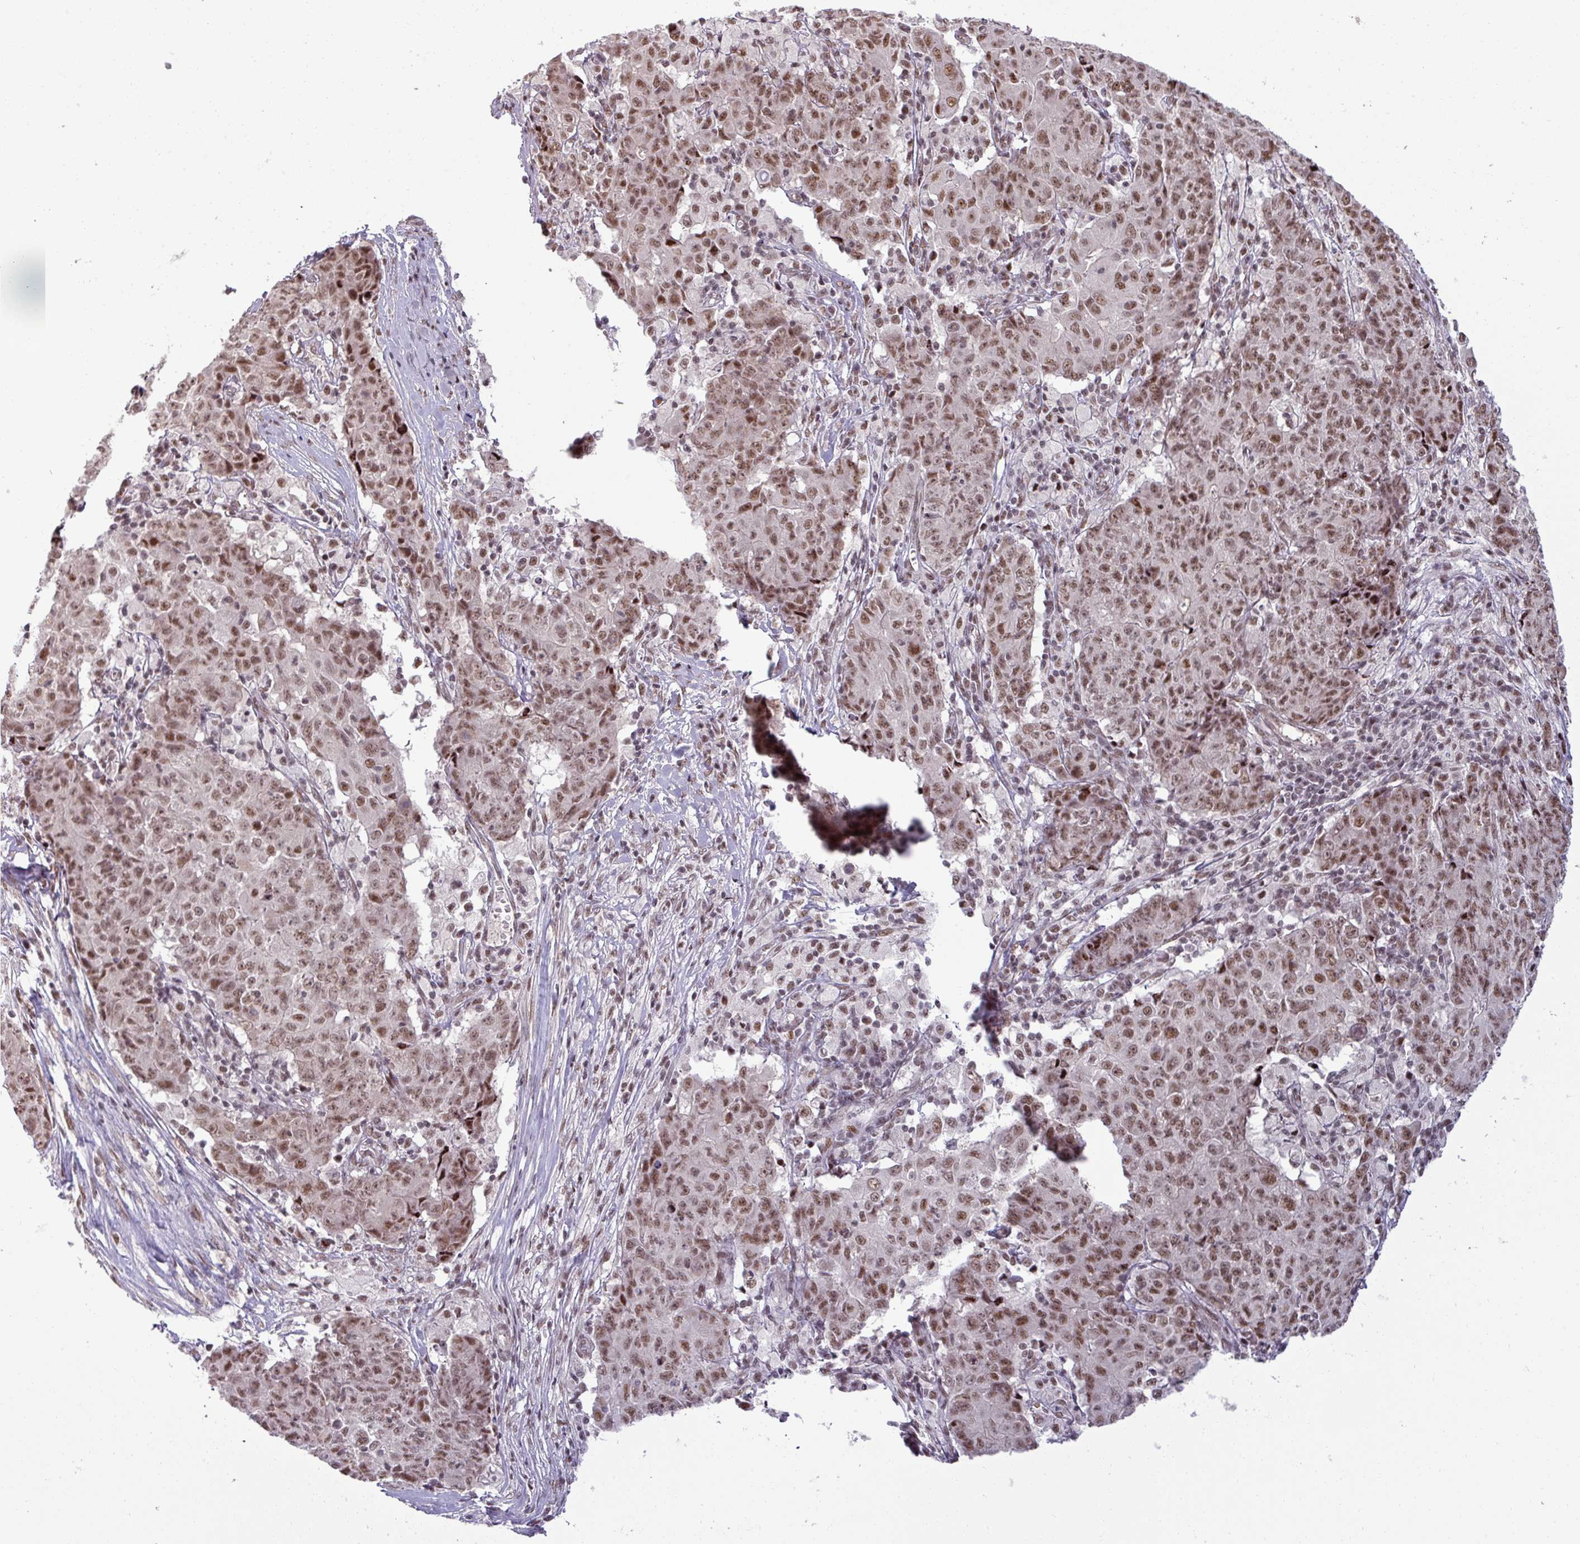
{"staining": {"intensity": "moderate", "quantity": ">75%", "location": "nuclear"}, "tissue": "ovarian cancer", "cell_type": "Tumor cells", "image_type": "cancer", "snomed": [{"axis": "morphology", "description": "Carcinoma, endometroid"}, {"axis": "topography", "description": "Ovary"}], "caption": "Ovarian endometroid carcinoma stained for a protein (brown) exhibits moderate nuclear positive positivity in about >75% of tumor cells.", "gene": "PTPN20", "patient": {"sex": "female", "age": 42}}